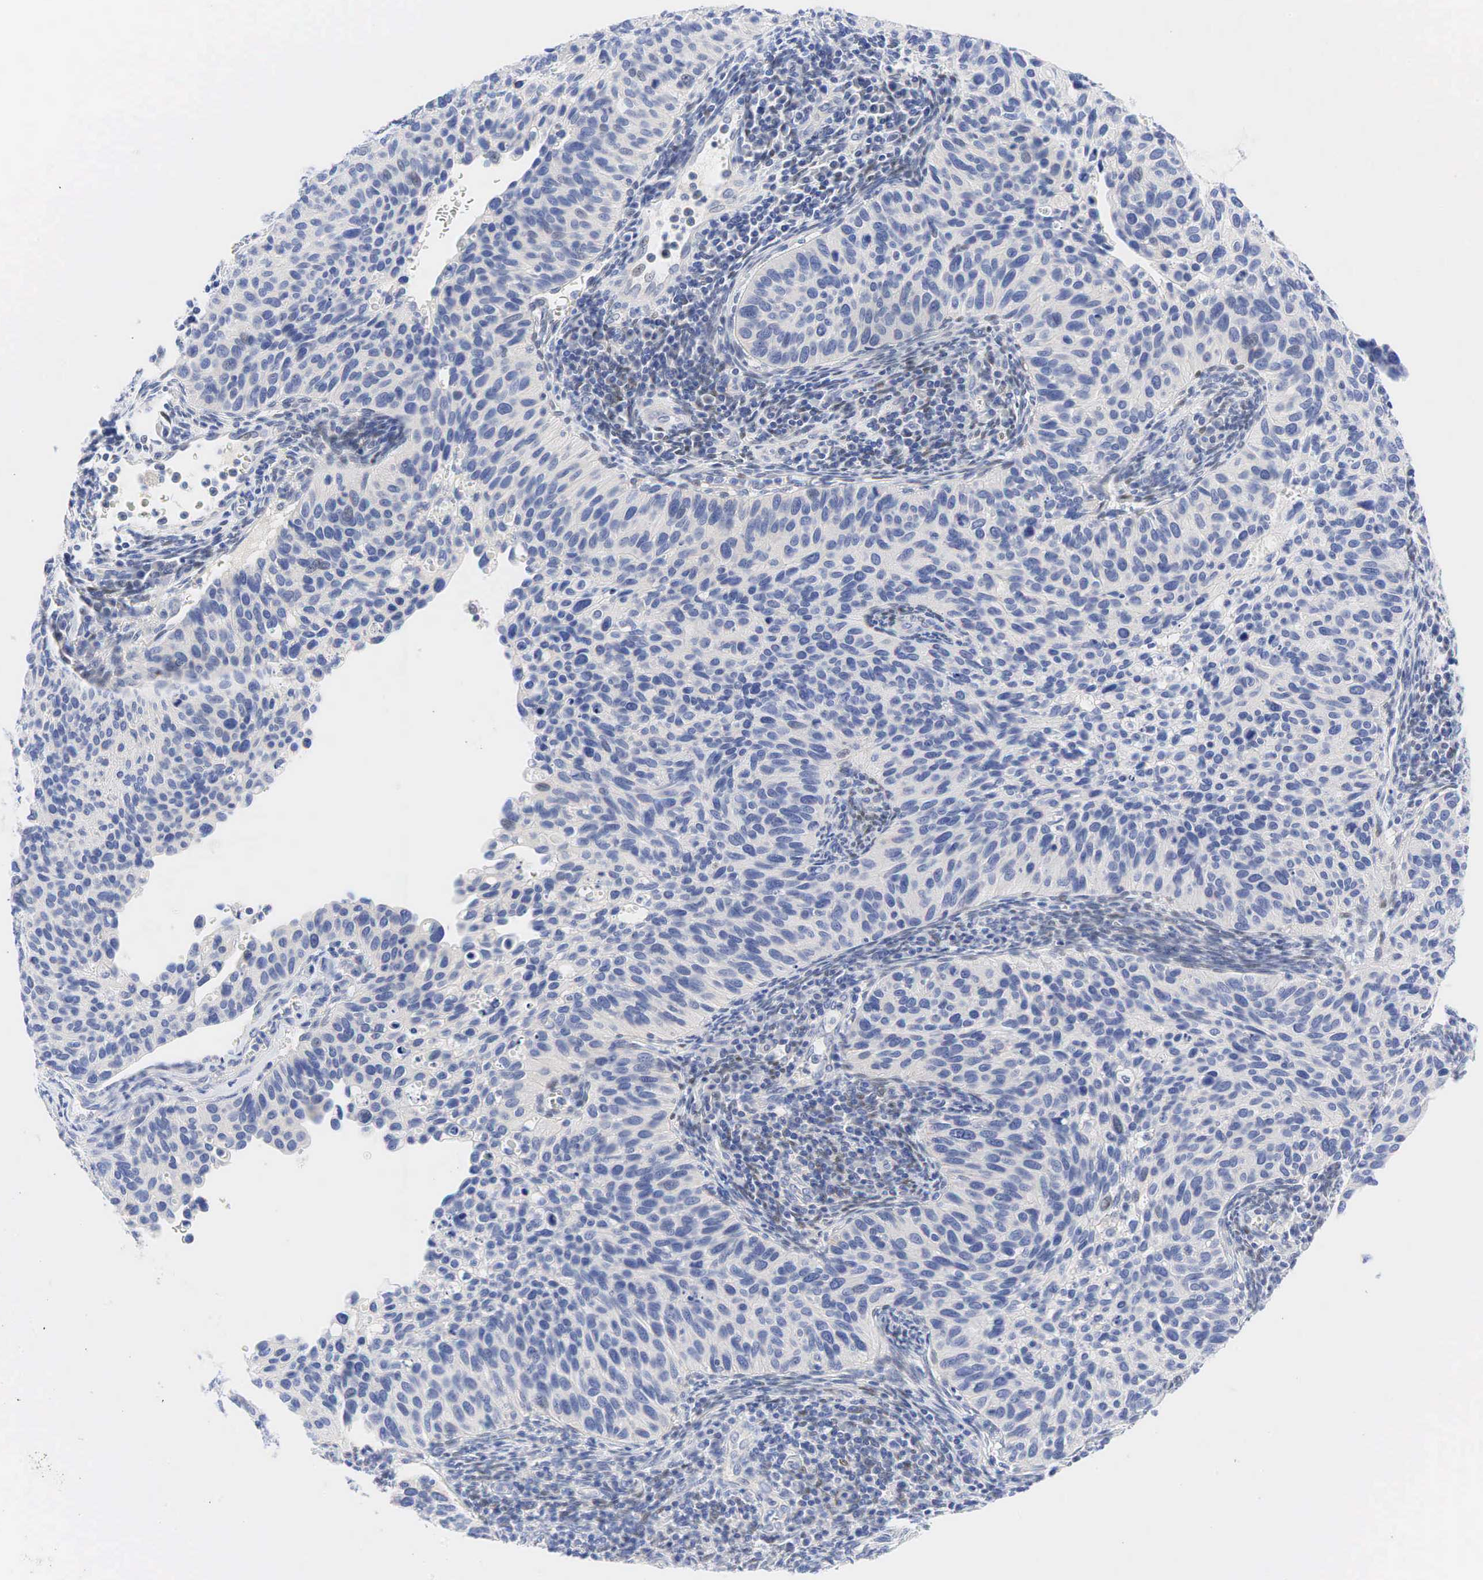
{"staining": {"intensity": "negative", "quantity": "none", "location": "none"}, "tissue": "cervical cancer", "cell_type": "Tumor cells", "image_type": "cancer", "snomed": [{"axis": "morphology", "description": "Adenocarcinoma, NOS"}, {"axis": "topography", "description": "Cervix"}], "caption": "Micrograph shows no protein expression in tumor cells of cervical cancer tissue.", "gene": "AR", "patient": {"sex": "female", "age": 29}}